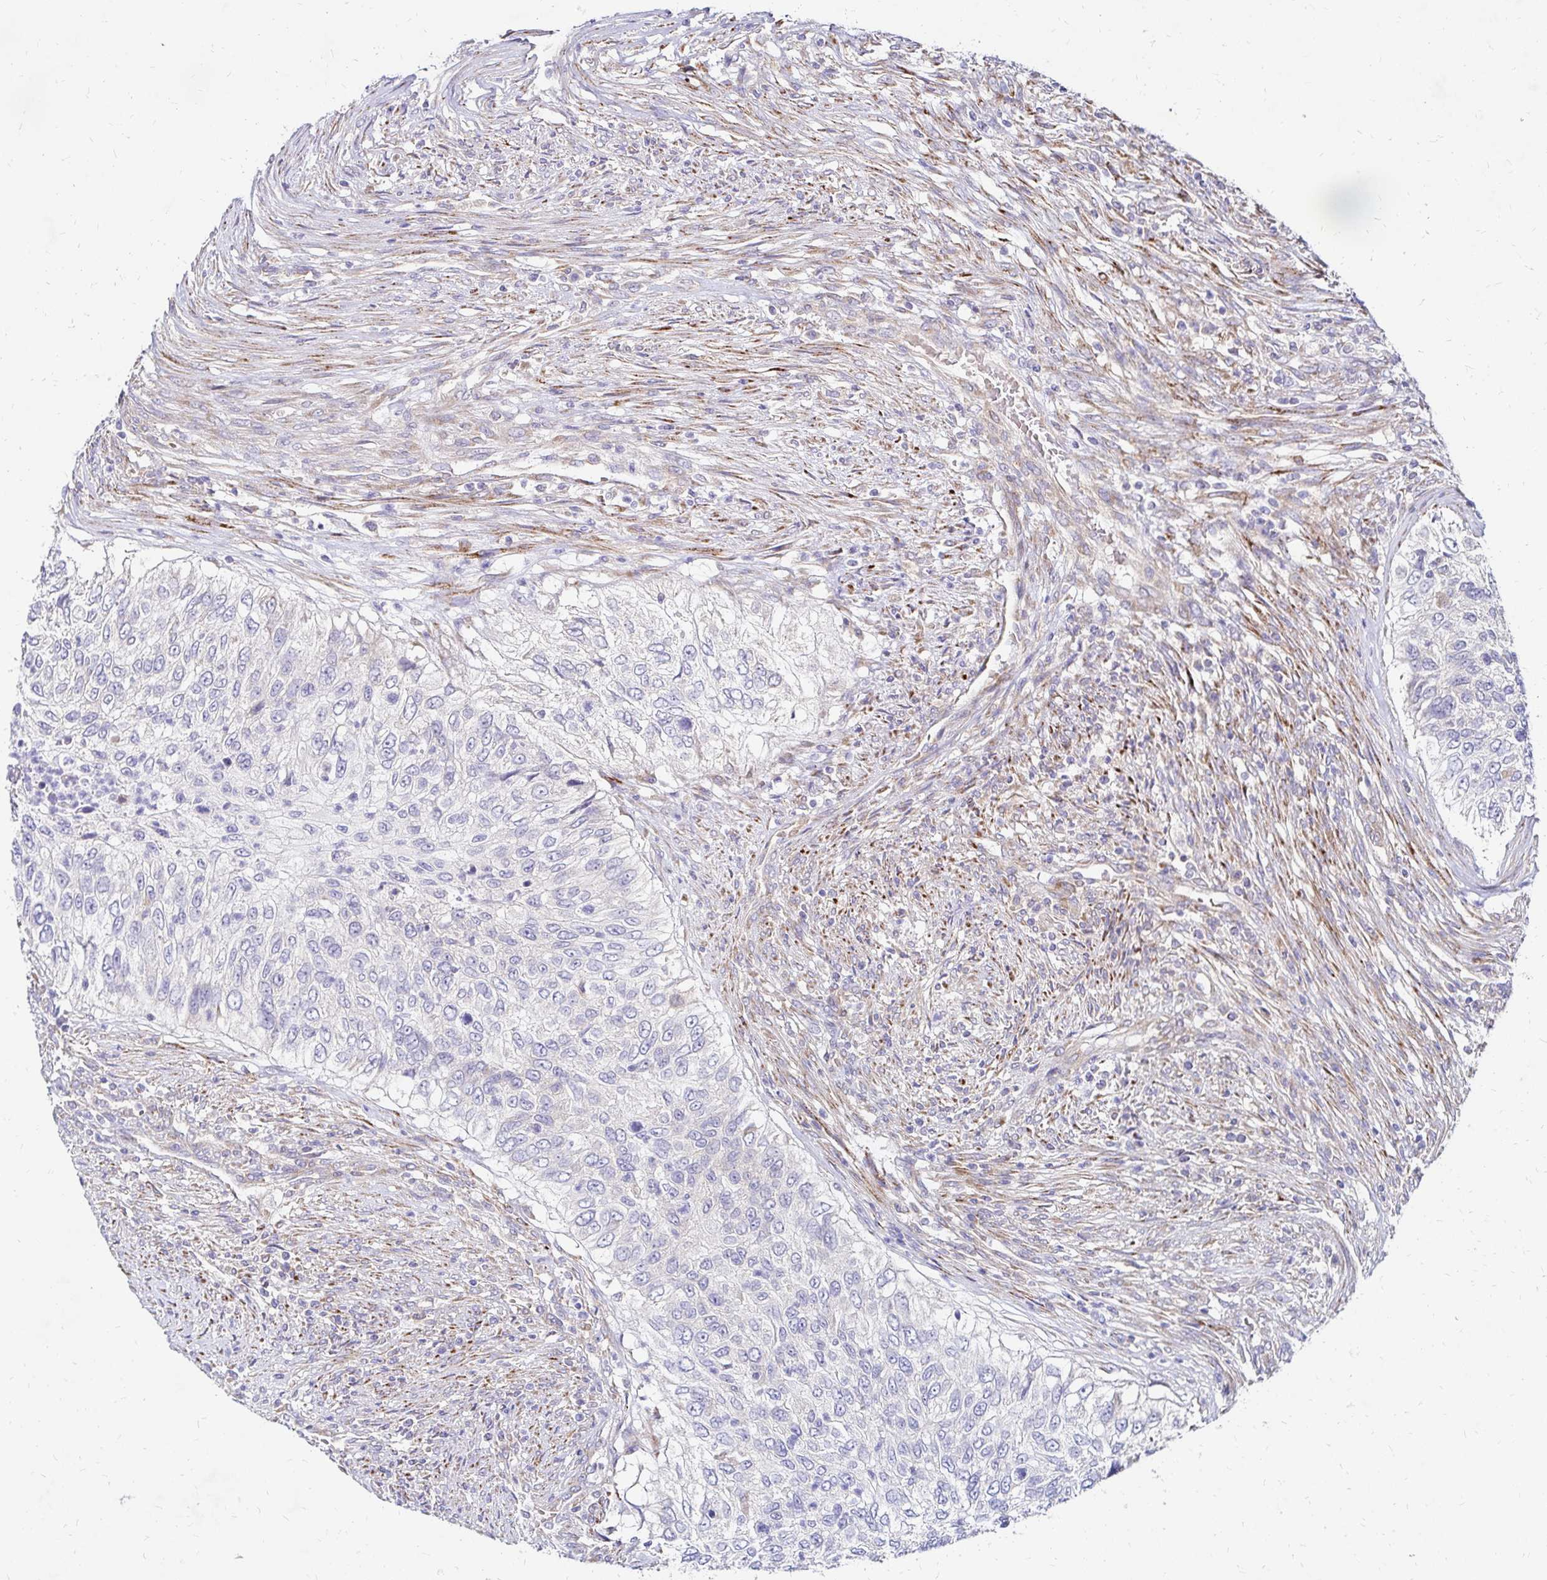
{"staining": {"intensity": "negative", "quantity": "none", "location": "none"}, "tissue": "urothelial cancer", "cell_type": "Tumor cells", "image_type": "cancer", "snomed": [{"axis": "morphology", "description": "Urothelial carcinoma, High grade"}, {"axis": "topography", "description": "Urinary bladder"}], "caption": "Tumor cells show no significant positivity in high-grade urothelial carcinoma.", "gene": "IDUA", "patient": {"sex": "female", "age": 60}}